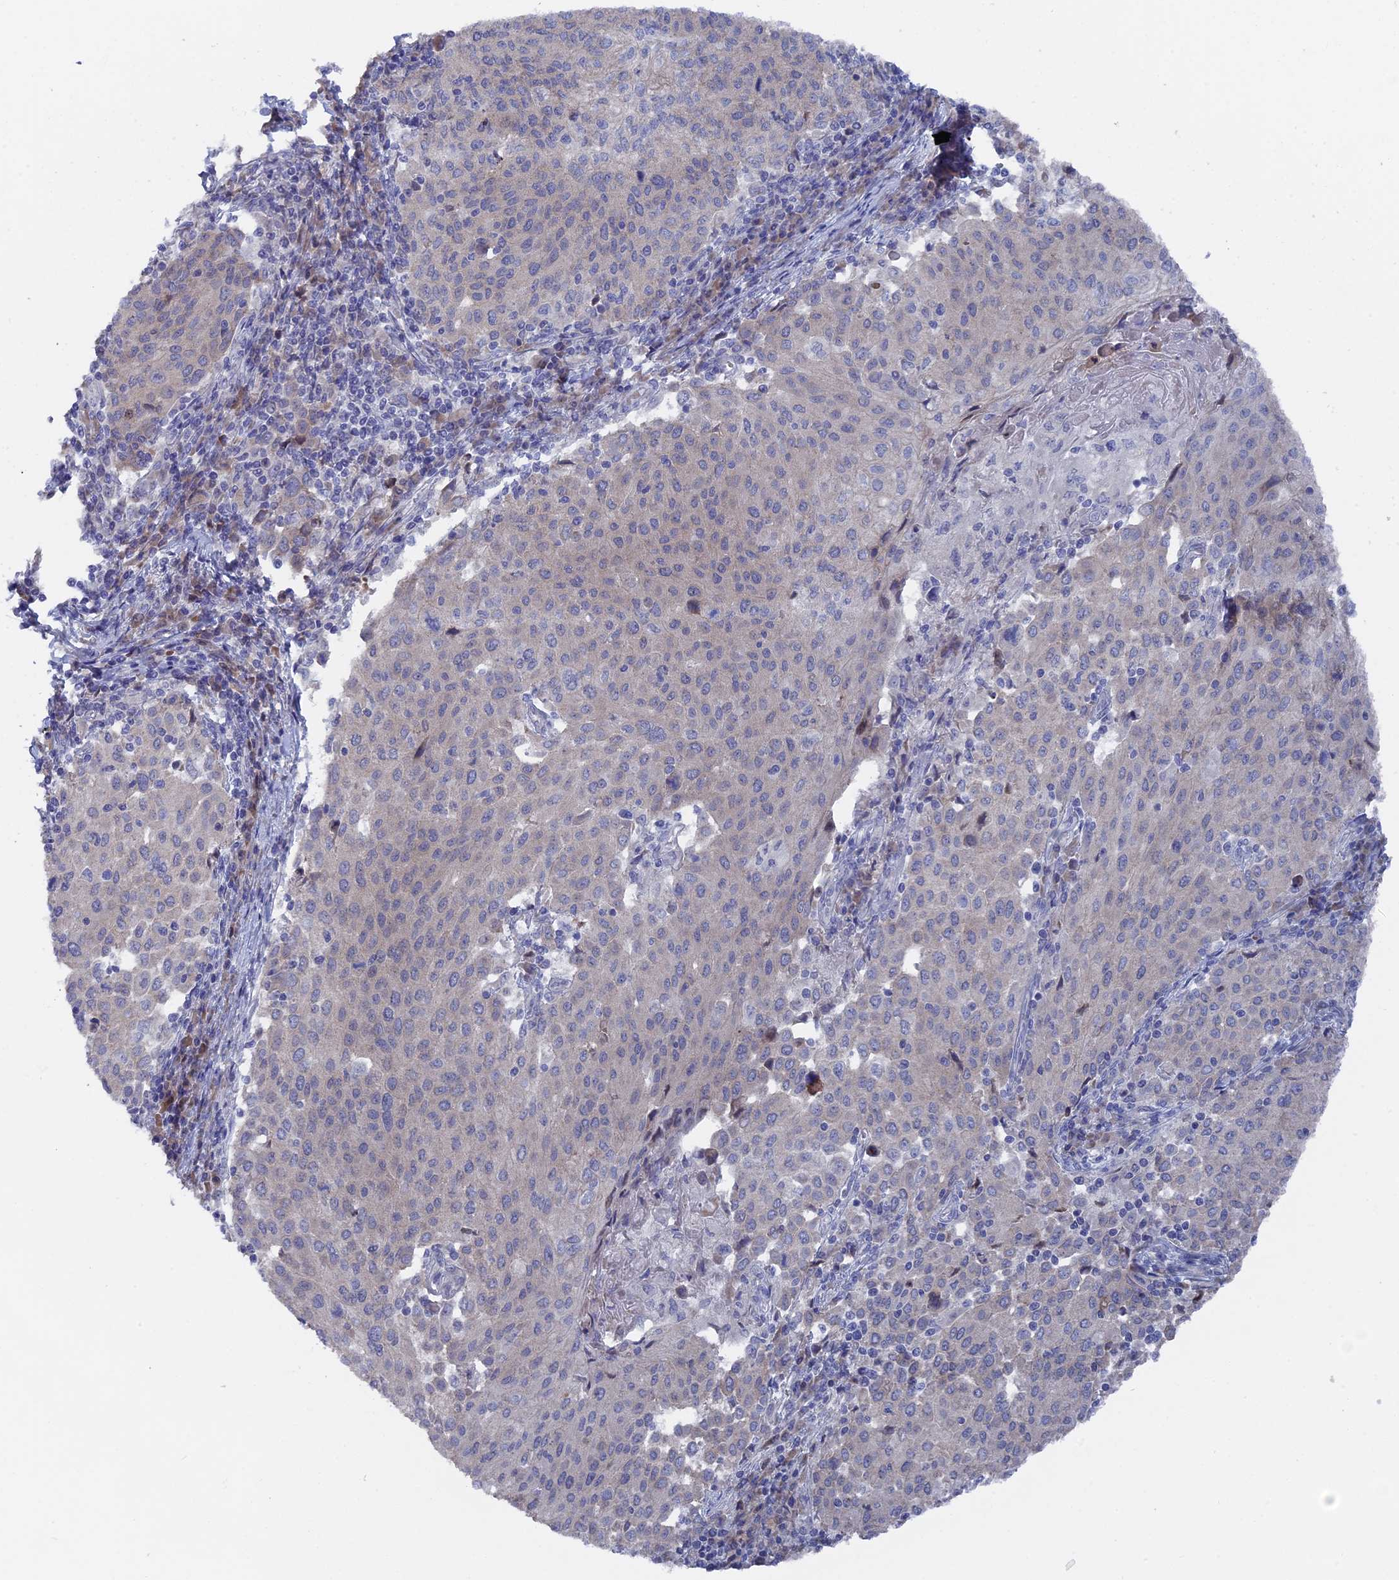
{"staining": {"intensity": "negative", "quantity": "none", "location": "none"}, "tissue": "cervical cancer", "cell_type": "Tumor cells", "image_type": "cancer", "snomed": [{"axis": "morphology", "description": "Squamous cell carcinoma, NOS"}, {"axis": "topography", "description": "Cervix"}], "caption": "A histopathology image of squamous cell carcinoma (cervical) stained for a protein shows no brown staining in tumor cells.", "gene": "TMEM161A", "patient": {"sex": "female", "age": 46}}